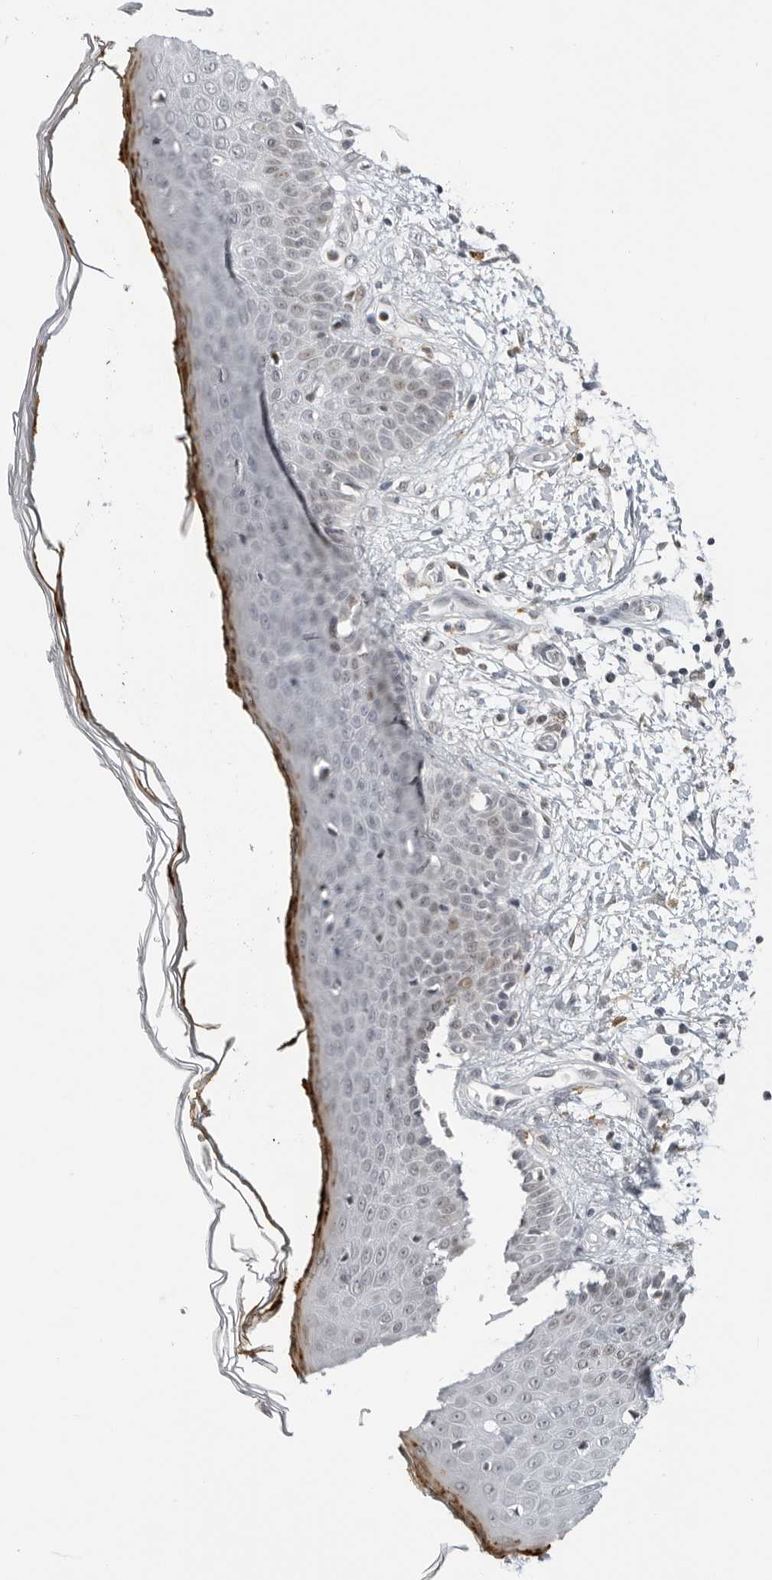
{"staining": {"intensity": "negative", "quantity": "none", "location": "none"}, "tissue": "skin", "cell_type": "Fibroblasts", "image_type": "normal", "snomed": [{"axis": "morphology", "description": "Normal tissue, NOS"}, {"axis": "morphology", "description": "Inflammation, NOS"}, {"axis": "topography", "description": "Skin"}], "caption": "The photomicrograph reveals no significant expression in fibroblasts of skin.", "gene": "MSH6", "patient": {"sex": "female", "age": 44}}